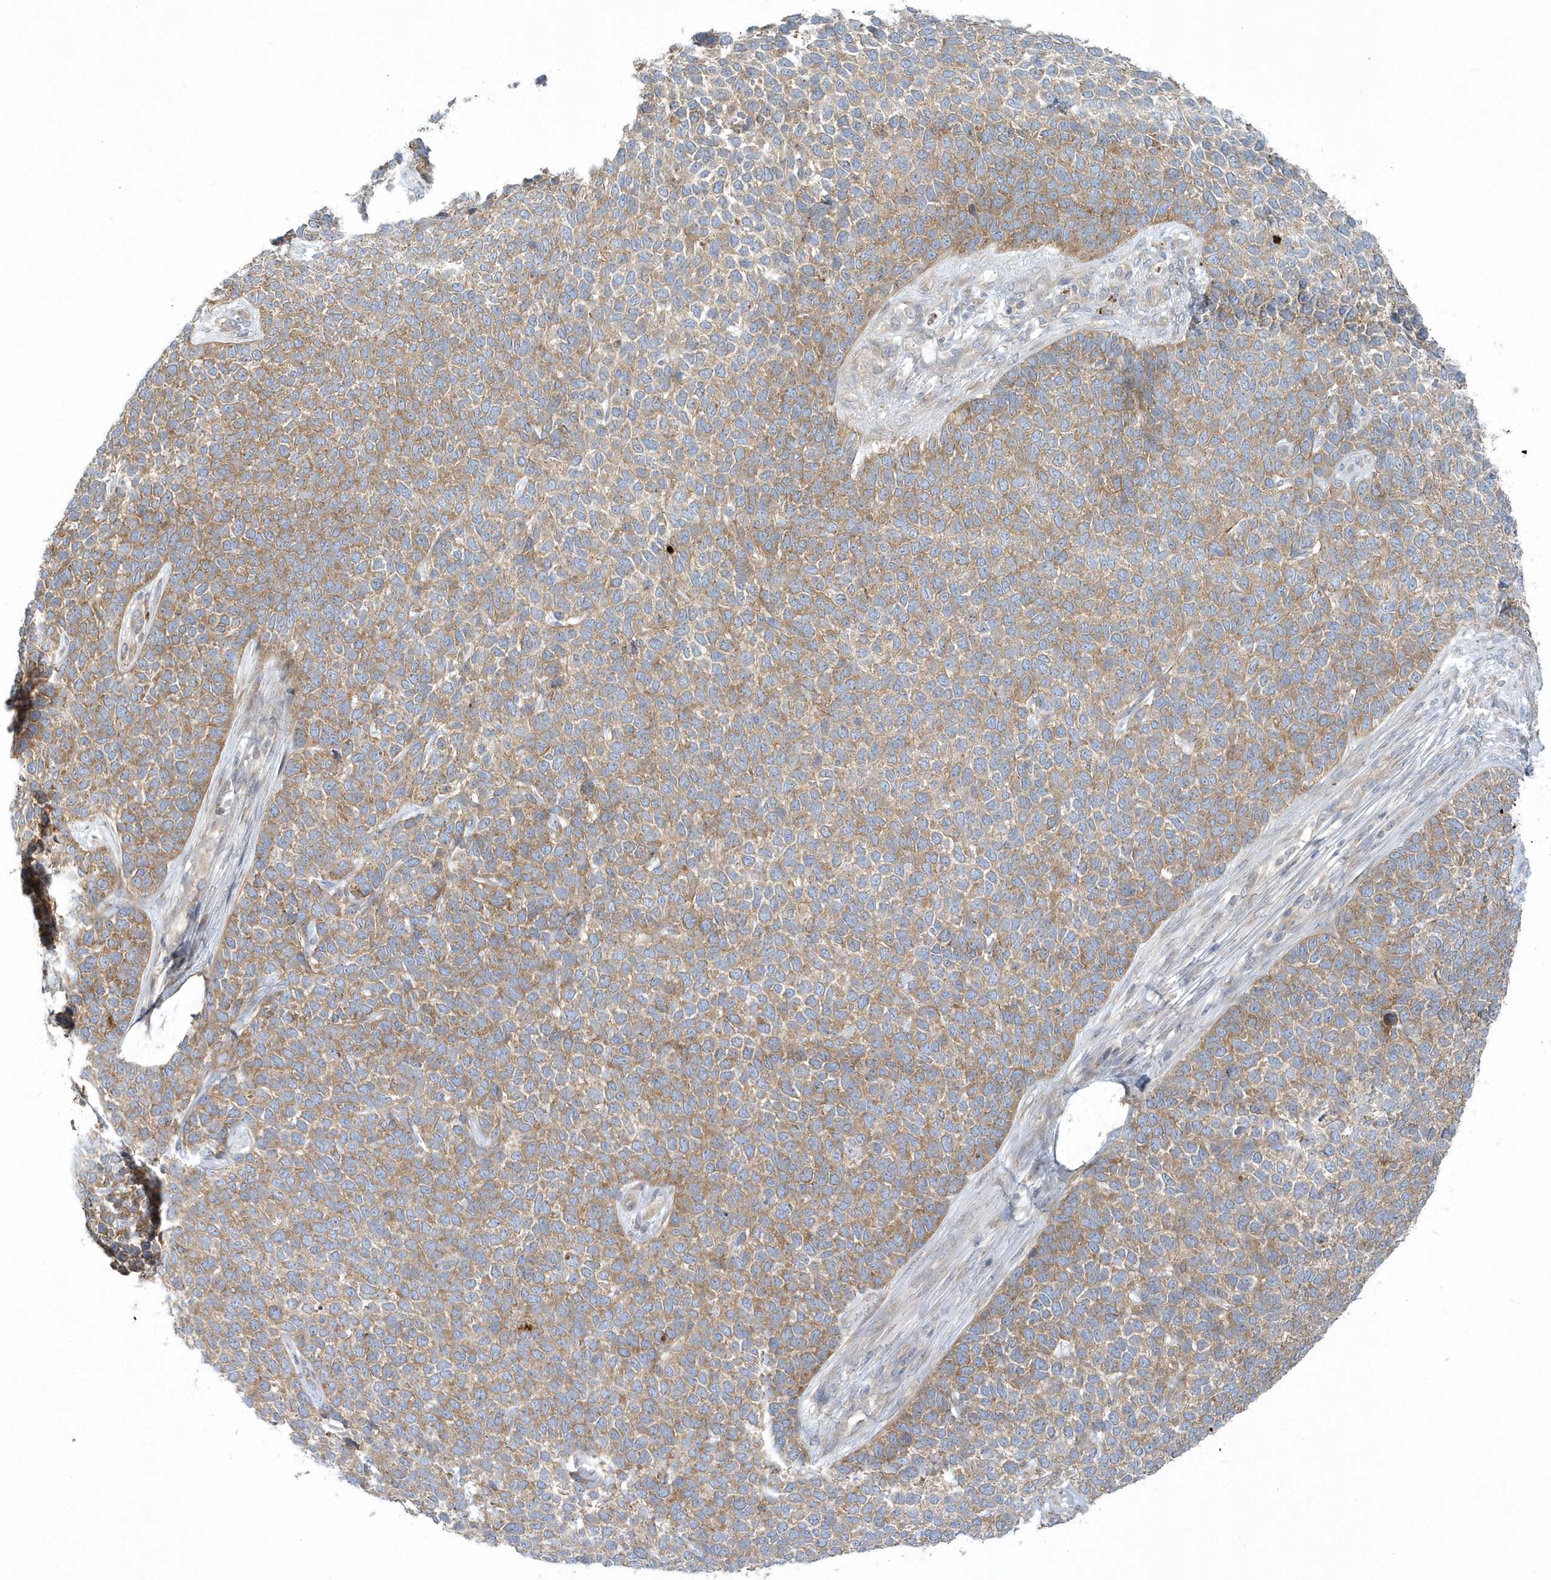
{"staining": {"intensity": "moderate", "quantity": ">75%", "location": "cytoplasmic/membranous"}, "tissue": "skin cancer", "cell_type": "Tumor cells", "image_type": "cancer", "snomed": [{"axis": "morphology", "description": "Basal cell carcinoma"}, {"axis": "topography", "description": "Skin"}], "caption": "Immunohistochemical staining of basal cell carcinoma (skin) reveals medium levels of moderate cytoplasmic/membranous protein staining in about >75% of tumor cells.", "gene": "CNOT10", "patient": {"sex": "female", "age": 84}}